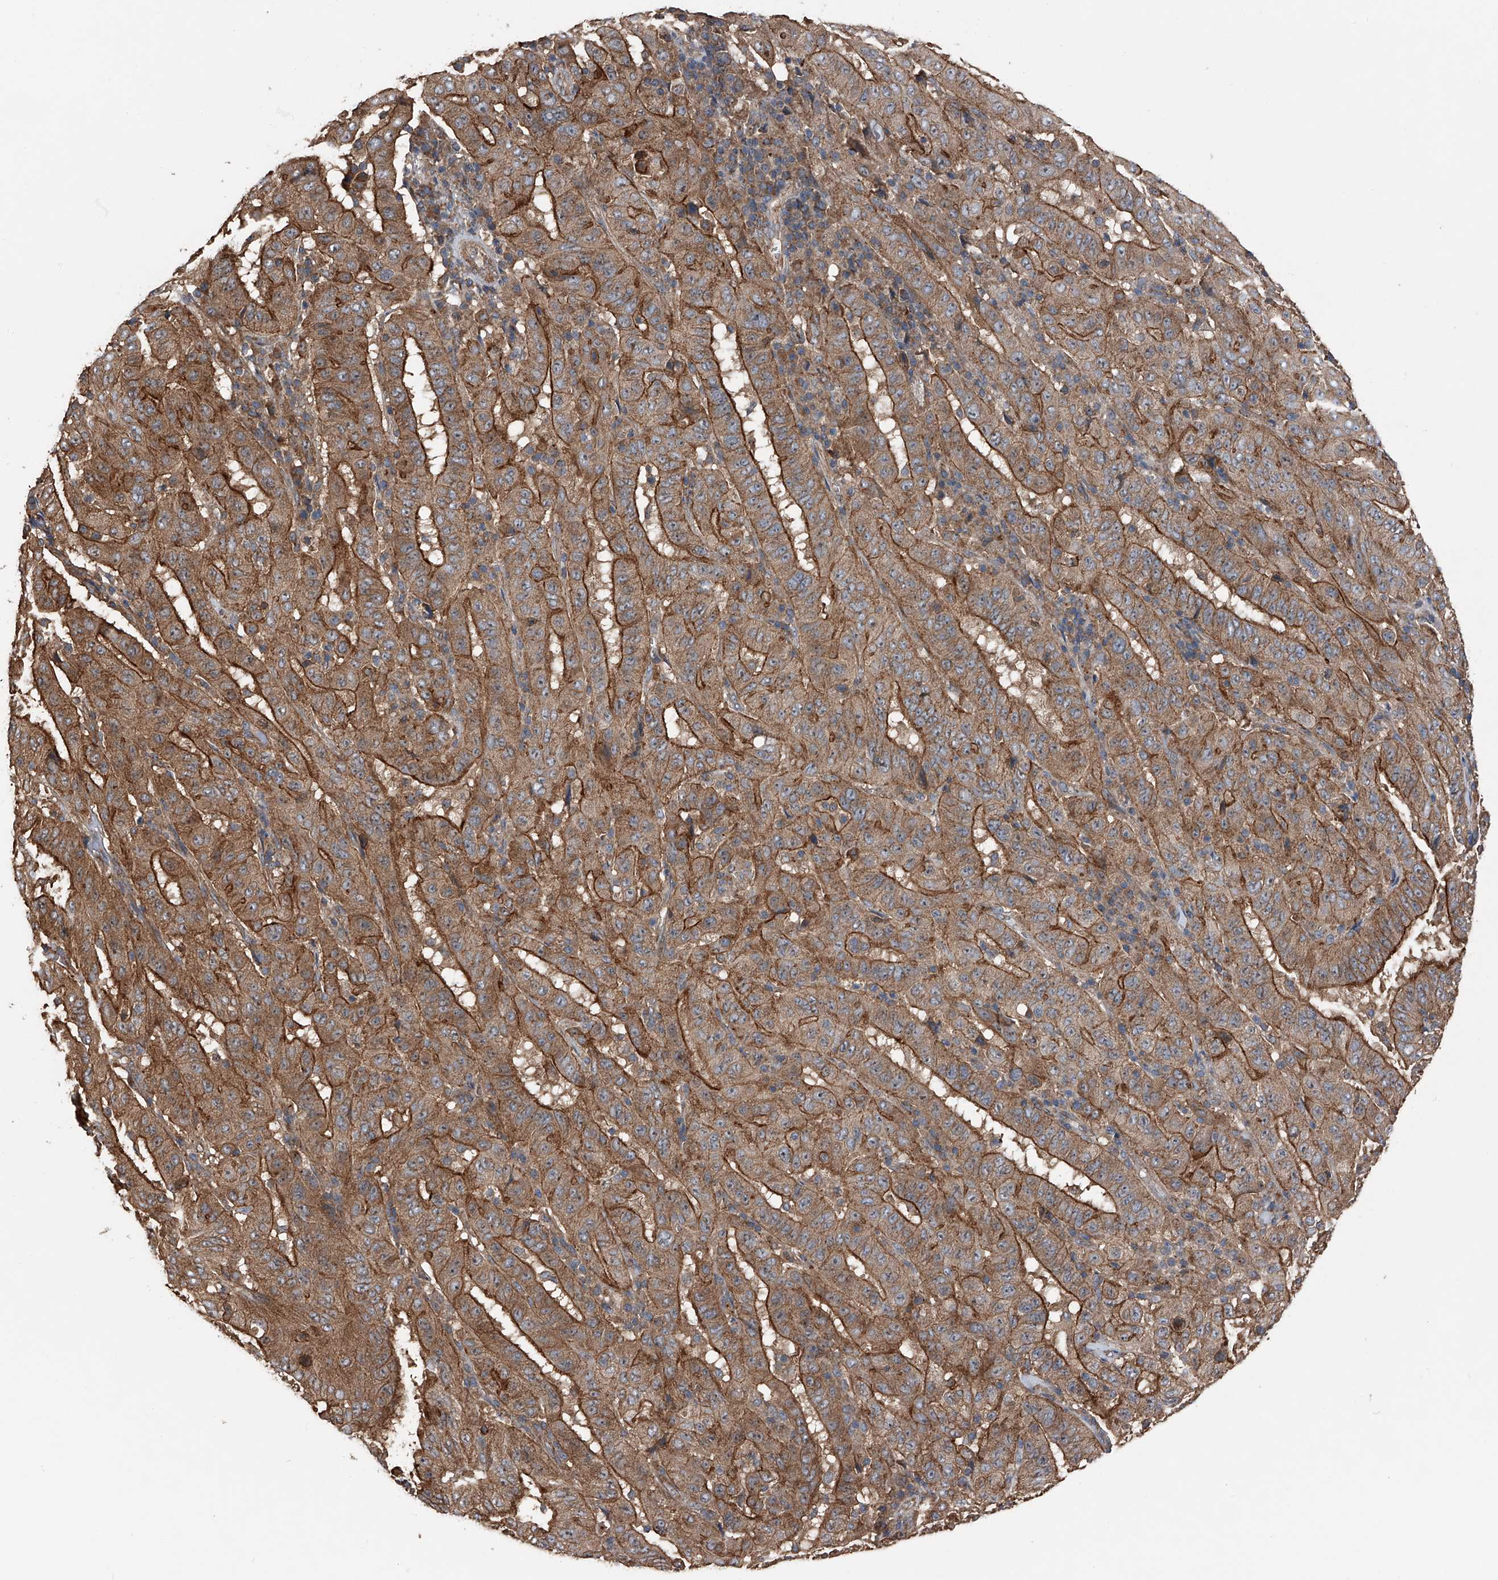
{"staining": {"intensity": "strong", "quantity": "25%-75%", "location": "cytoplasmic/membranous"}, "tissue": "pancreatic cancer", "cell_type": "Tumor cells", "image_type": "cancer", "snomed": [{"axis": "morphology", "description": "Adenocarcinoma, NOS"}, {"axis": "topography", "description": "Pancreas"}], "caption": "A high amount of strong cytoplasmic/membranous staining is appreciated in approximately 25%-75% of tumor cells in pancreatic cancer (adenocarcinoma) tissue.", "gene": "KCNJ2", "patient": {"sex": "male", "age": 63}}